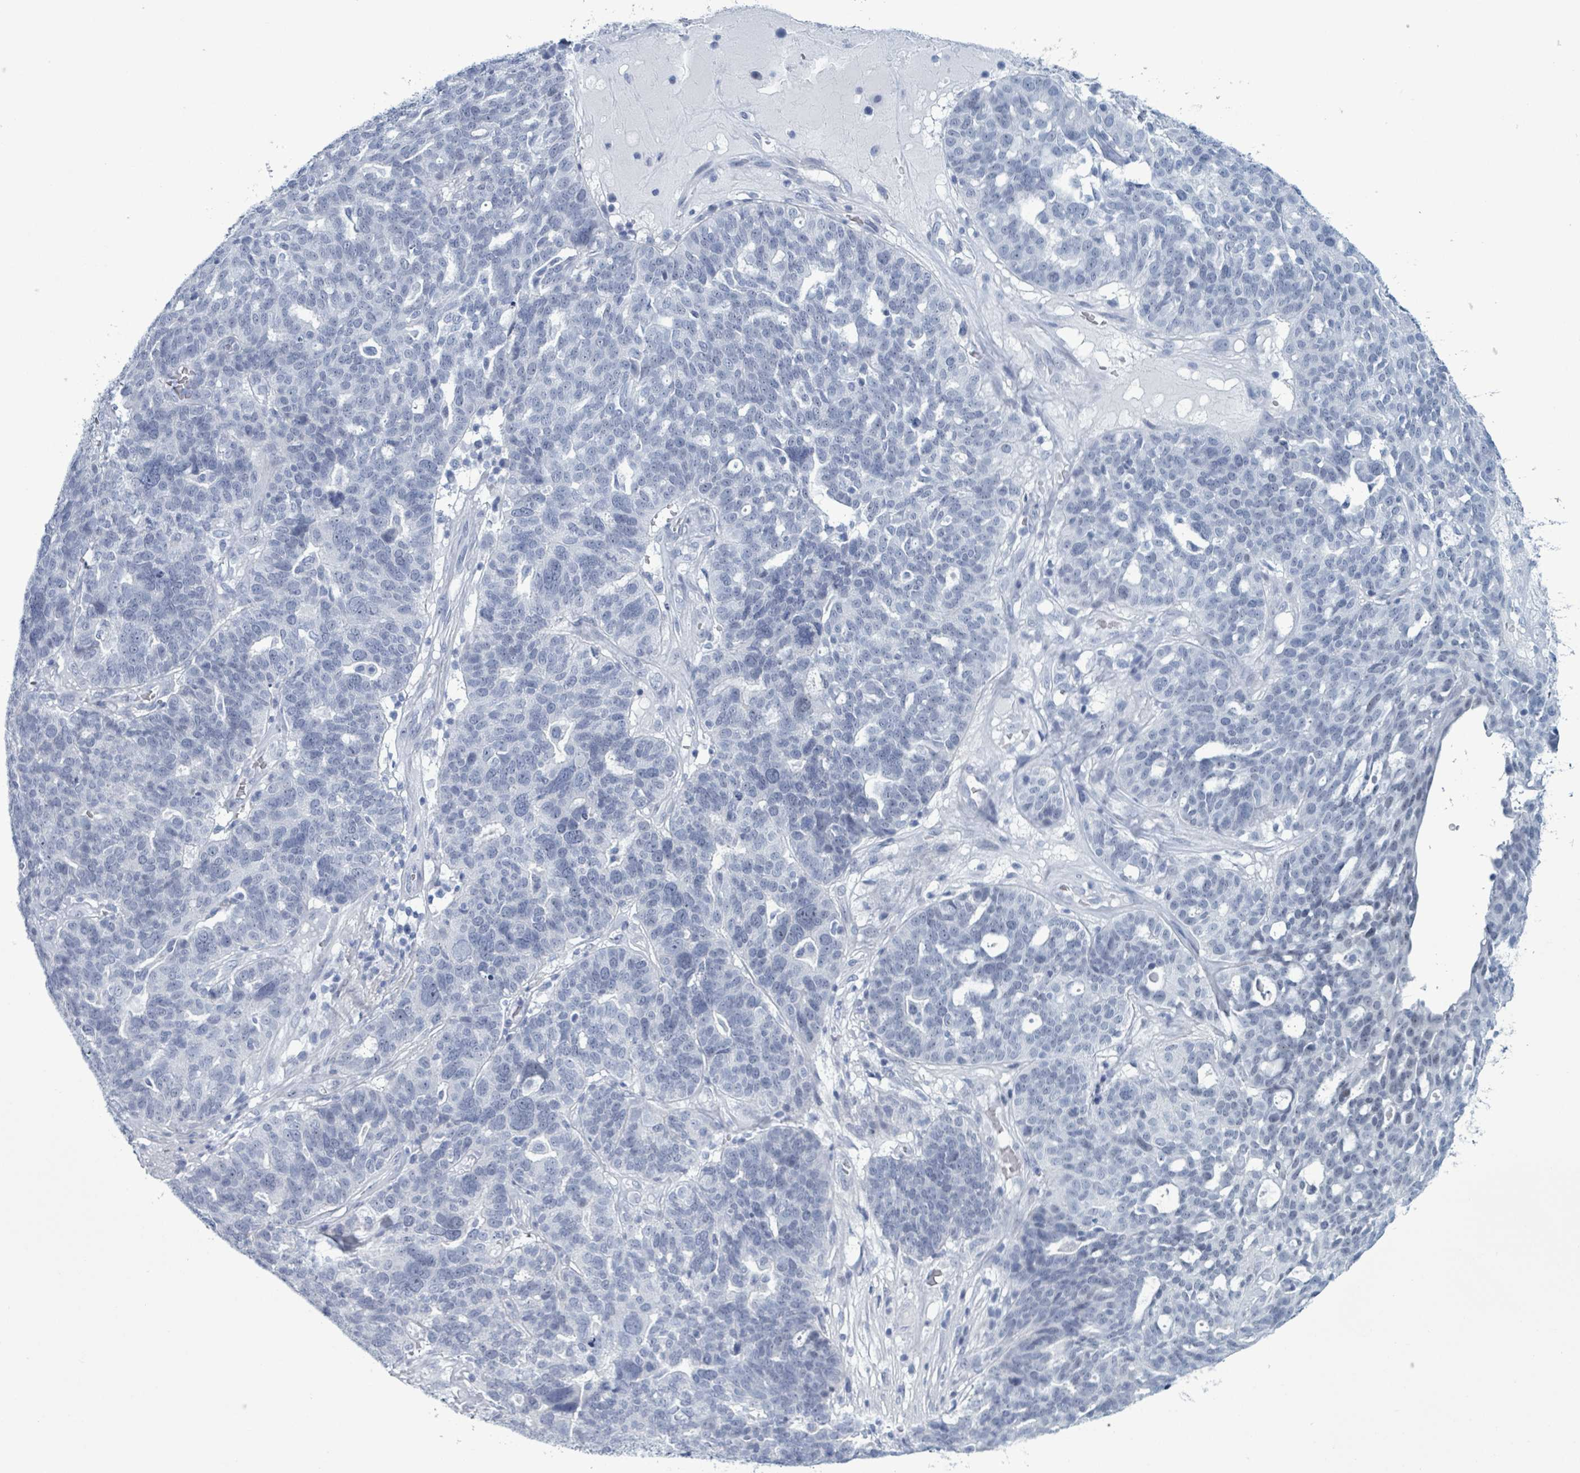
{"staining": {"intensity": "negative", "quantity": "none", "location": "none"}, "tissue": "ovarian cancer", "cell_type": "Tumor cells", "image_type": "cancer", "snomed": [{"axis": "morphology", "description": "Cystadenocarcinoma, serous, NOS"}, {"axis": "topography", "description": "Ovary"}], "caption": "The photomicrograph demonstrates no staining of tumor cells in ovarian serous cystadenocarcinoma. (DAB (3,3'-diaminobenzidine) immunohistochemistry visualized using brightfield microscopy, high magnification).", "gene": "ZNF771", "patient": {"sex": "female", "age": 59}}